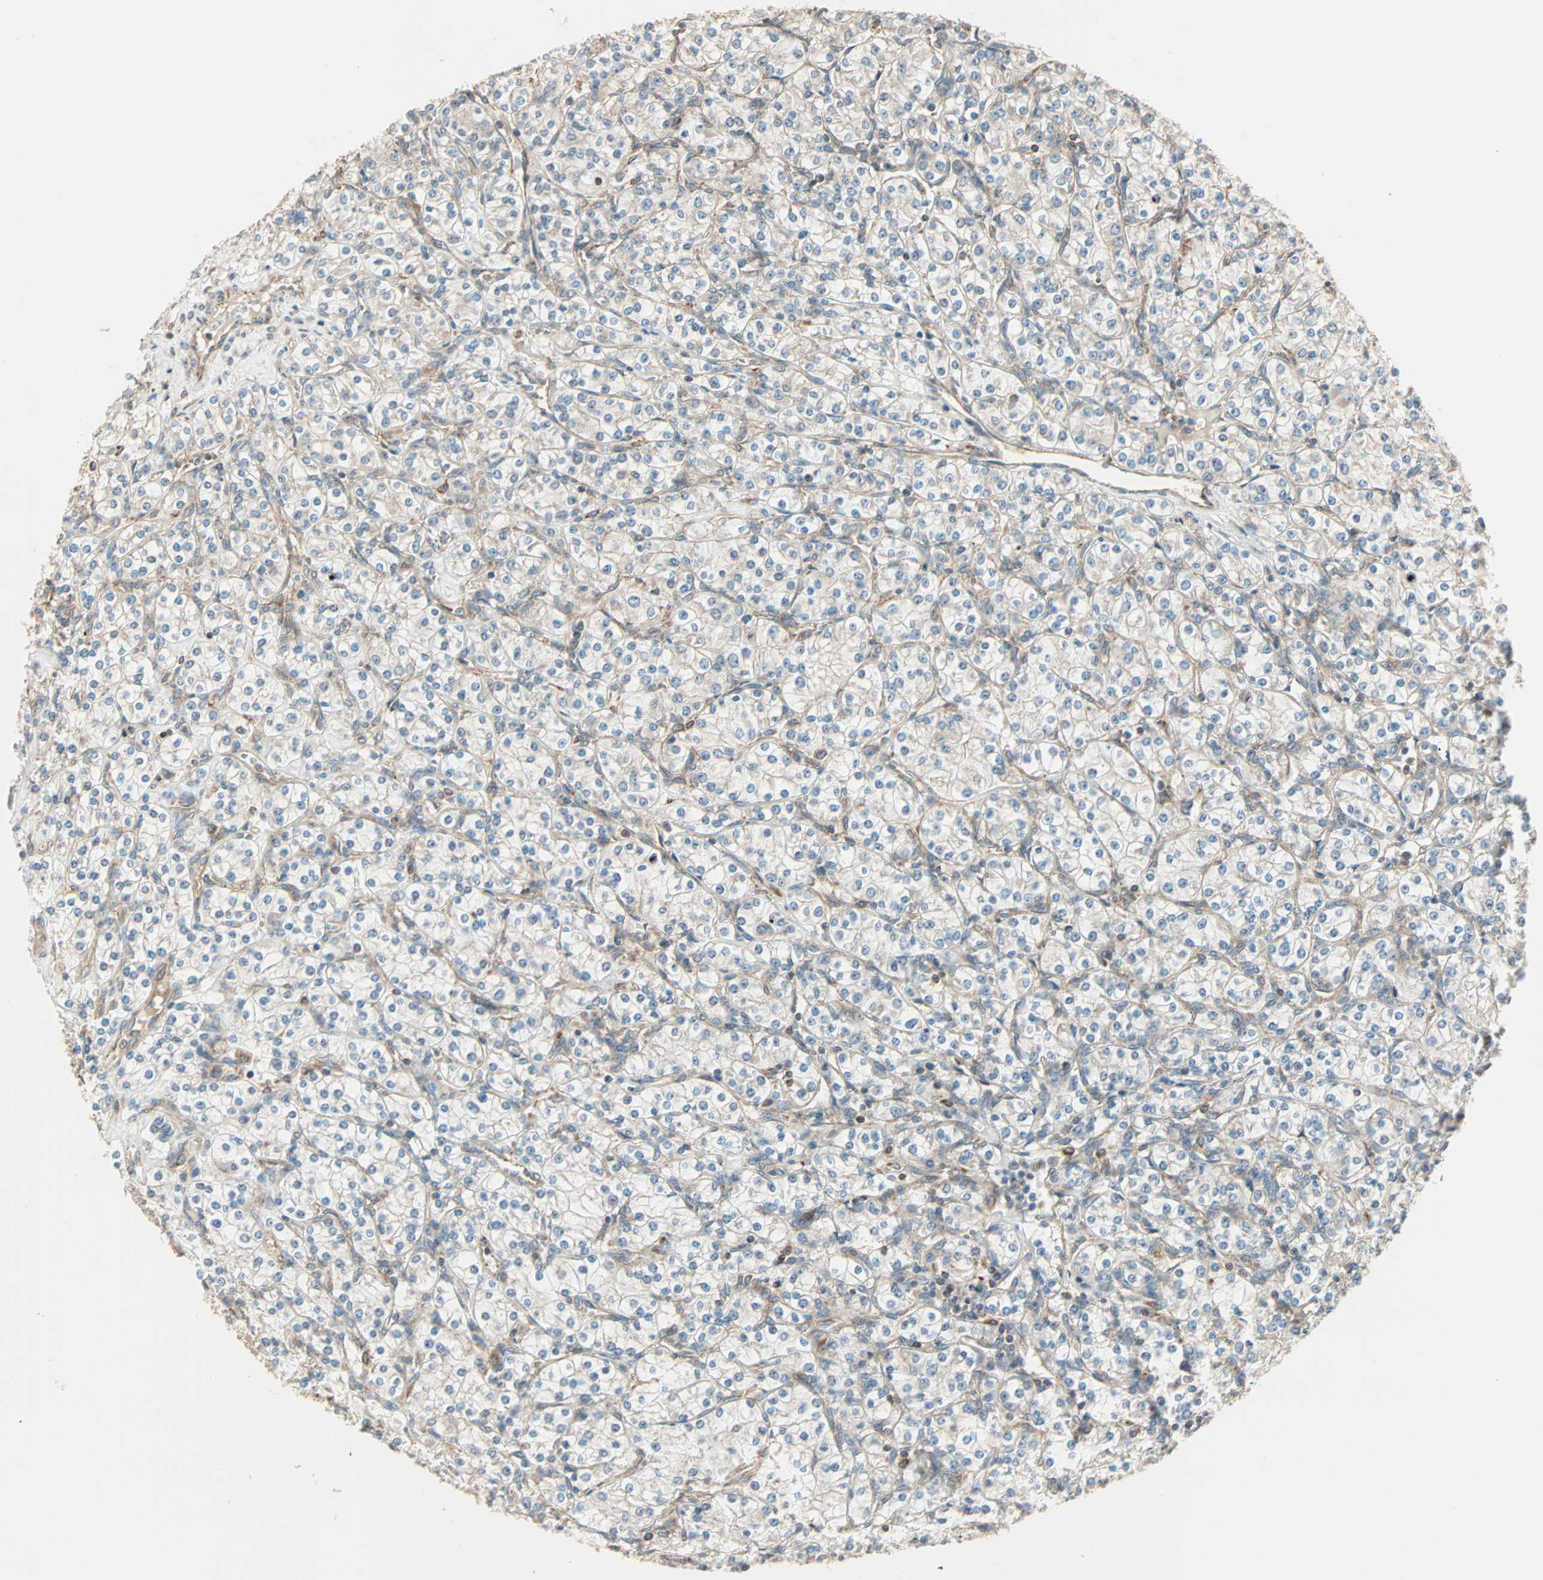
{"staining": {"intensity": "weak", "quantity": "25%-75%", "location": "cytoplasmic/membranous"}, "tissue": "renal cancer", "cell_type": "Tumor cells", "image_type": "cancer", "snomed": [{"axis": "morphology", "description": "Adenocarcinoma, NOS"}, {"axis": "topography", "description": "Kidney"}], "caption": "This micrograph exhibits immunohistochemistry (IHC) staining of renal cancer, with low weak cytoplasmic/membranous expression in approximately 25%-75% of tumor cells.", "gene": "PNPLA6", "patient": {"sex": "male", "age": 77}}